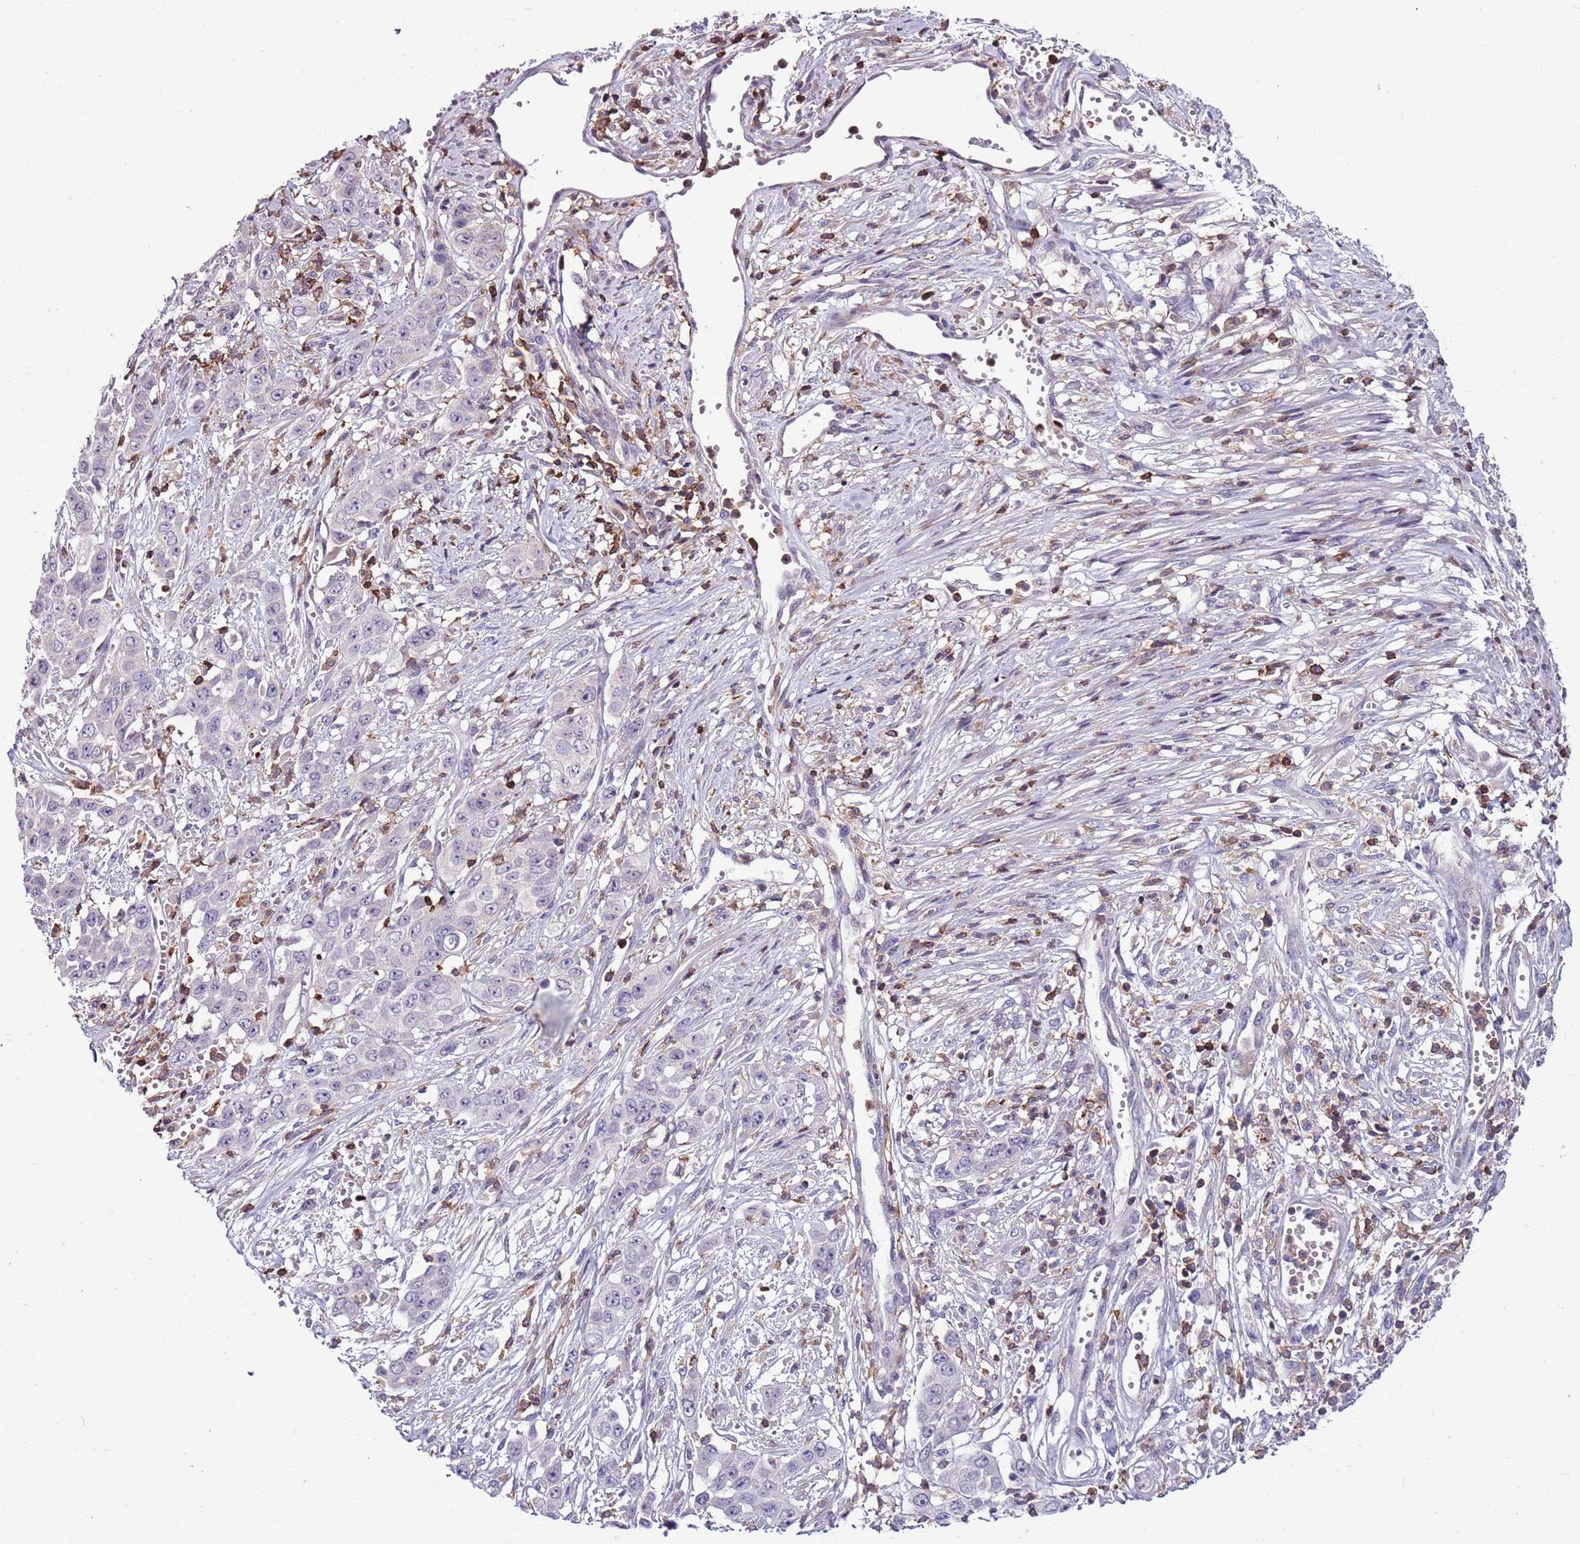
{"staining": {"intensity": "negative", "quantity": "none", "location": "none"}, "tissue": "stomach cancer", "cell_type": "Tumor cells", "image_type": "cancer", "snomed": [{"axis": "morphology", "description": "Adenocarcinoma, NOS"}, {"axis": "topography", "description": "Stomach, upper"}], "caption": "Tumor cells are negative for protein expression in human stomach adenocarcinoma. (Stains: DAB (3,3'-diaminobenzidine) IHC with hematoxylin counter stain, Microscopy: brightfield microscopy at high magnification).", "gene": "ZSWIM1", "patient": {"sex": "male", "age": 62}}